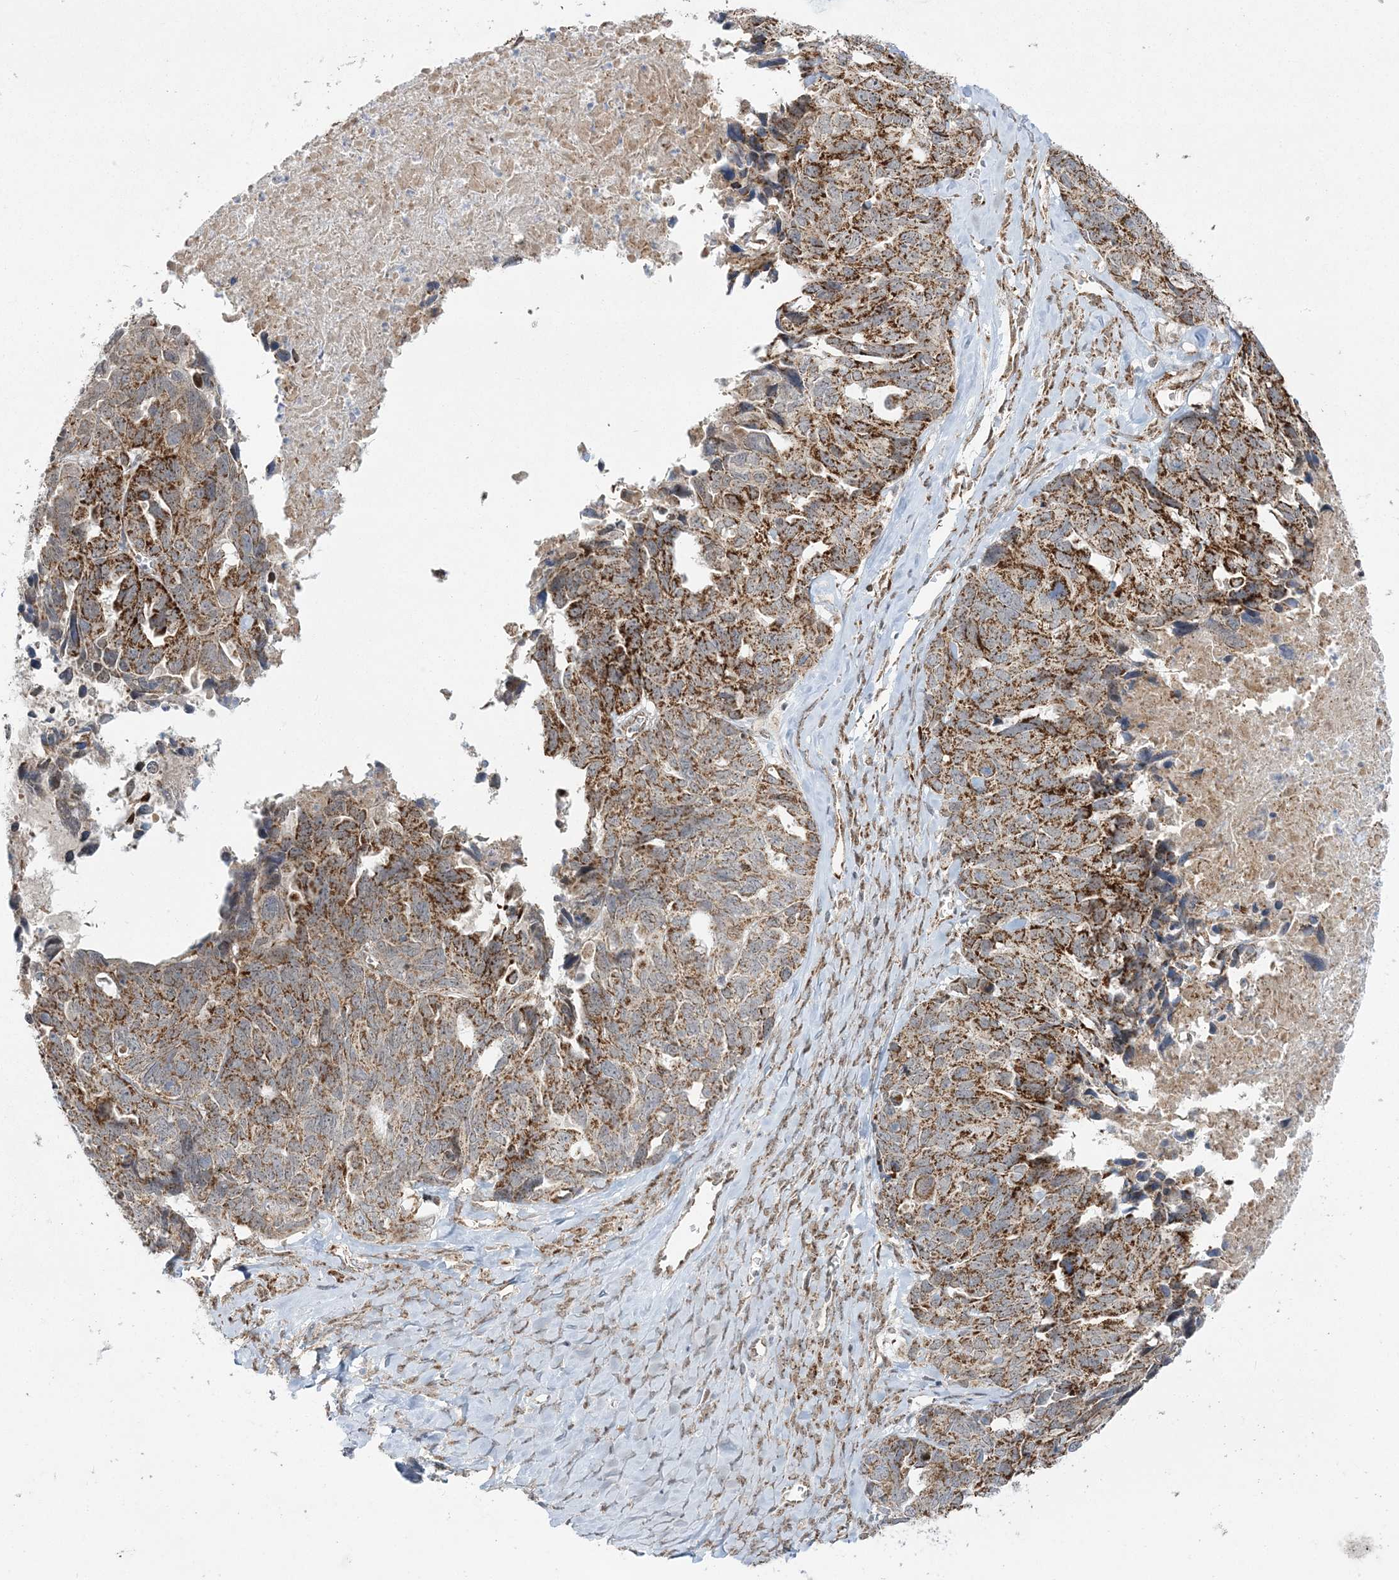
{"staining": {"intensity": "strong", "quantity": ">75%", "location": "cytoplasmic/membranous"}, "tissue": "ovarian cancer", "cell_type": "Tumor cells", "image_type": "cancer", "snomed": [{"axis": "morphology", "description": "Cystadenocarcinoma, serous, NOS"}, {"axis": "topography", "description": "Ovary"}], "caption": "High-magnification brightfield microscopy of serous cystadenocarcinoma (ovarian) stained with DAB (brown) and counterstained with hematoxylin (blue). tumor cells exhibit strong cytoplasmic/membranous expression is appreciated in approximately>75% of cells.", "gene": "GRSF1", "patient": {"sex": "female", "age": 79}}